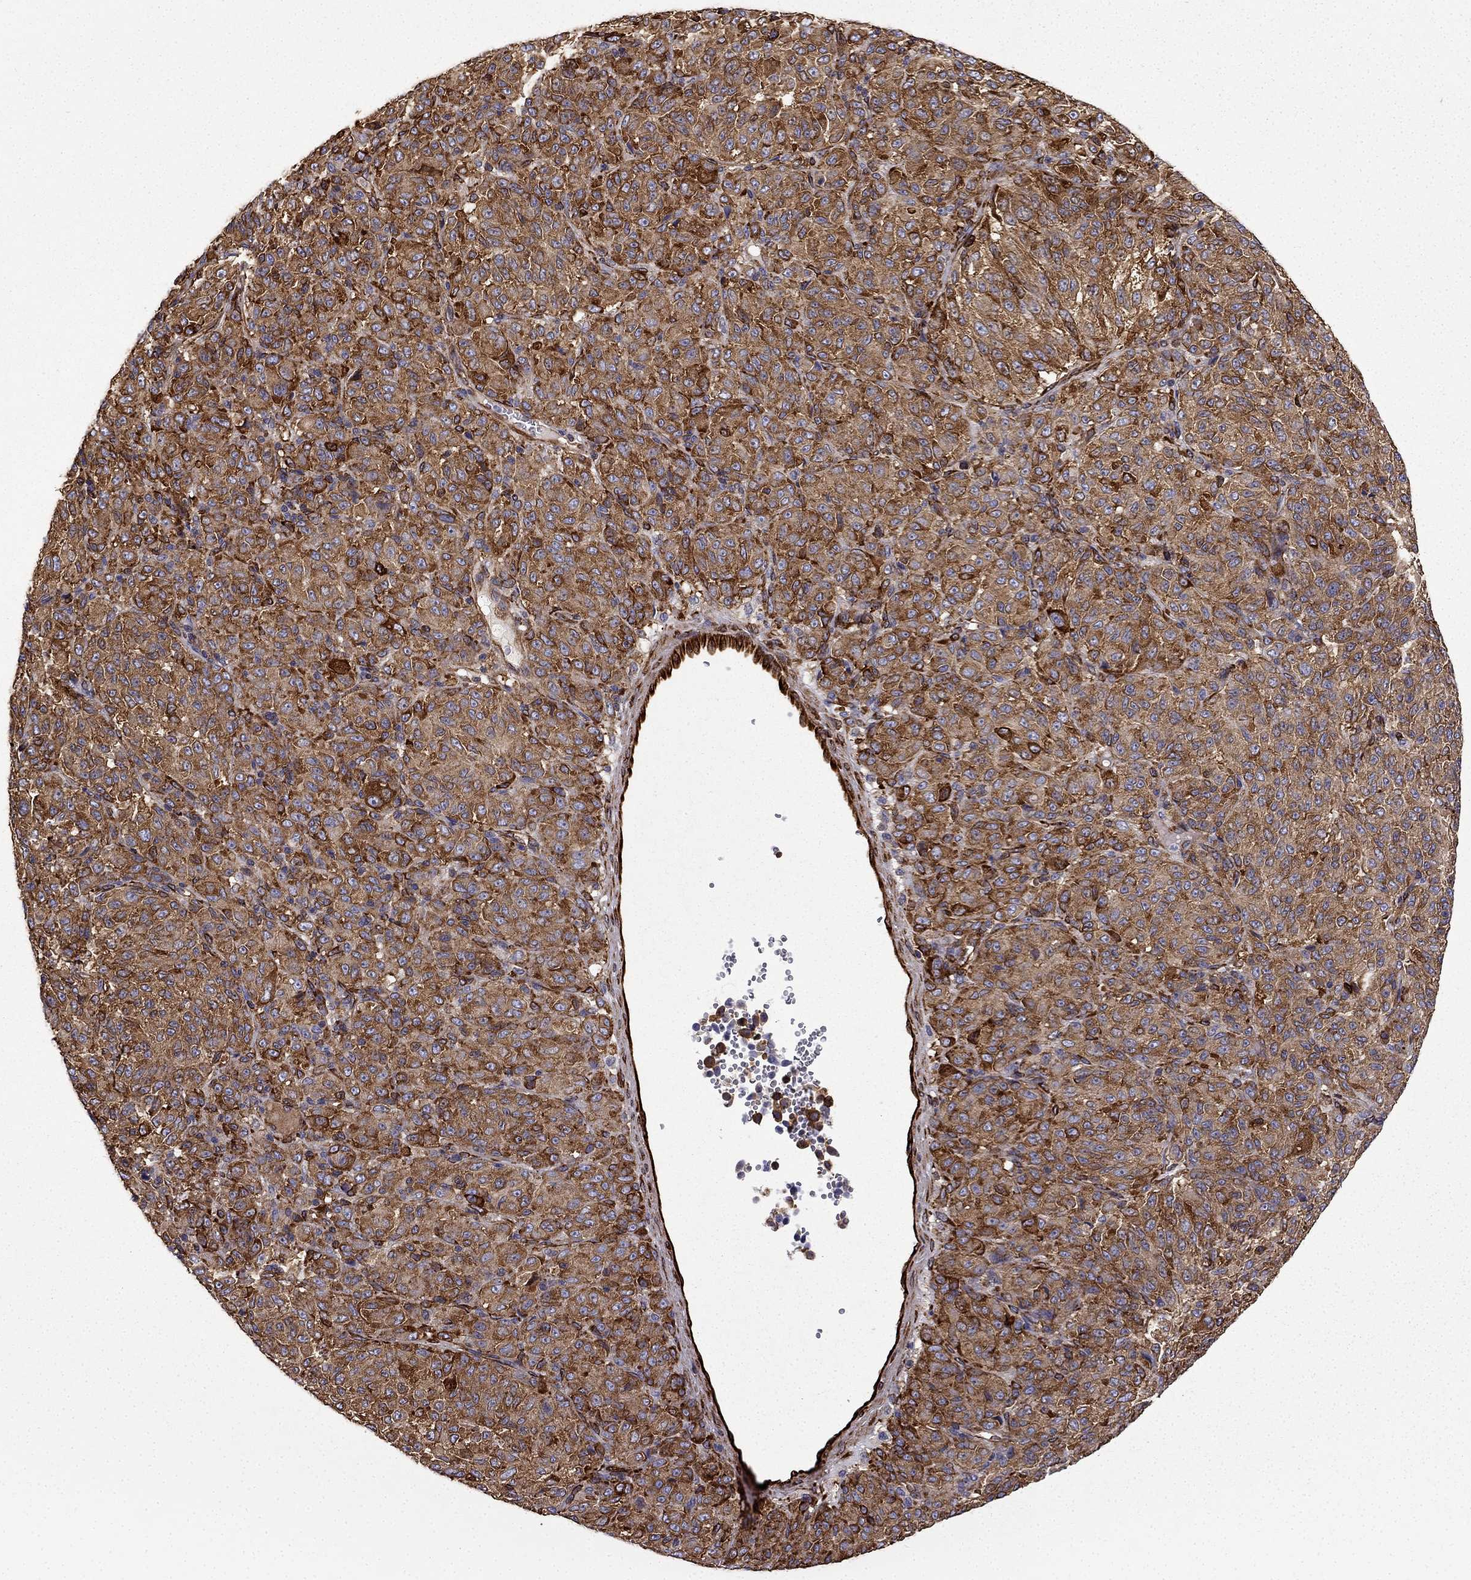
{"staining": {"intensity": "strong", "quantity": ">75%", "location": "cytoplasmic/membranous"}, "tissue": "melanoma", "cell_type": "Tumor cells", "image_type": "cancer", "snomed": [{"axis": "morphology", "description": "Malignant melanoma, Metastatic site"}, {"axis": "topography", "description": "Brain"}], "caption": "Brown immunohistochemical staining in melanoma shows strong cytoplasmic/membranous expression in approximately >75% of tumor cells.", "gene": "MAP4", "patient": {"sex": "female", "age": 56}}